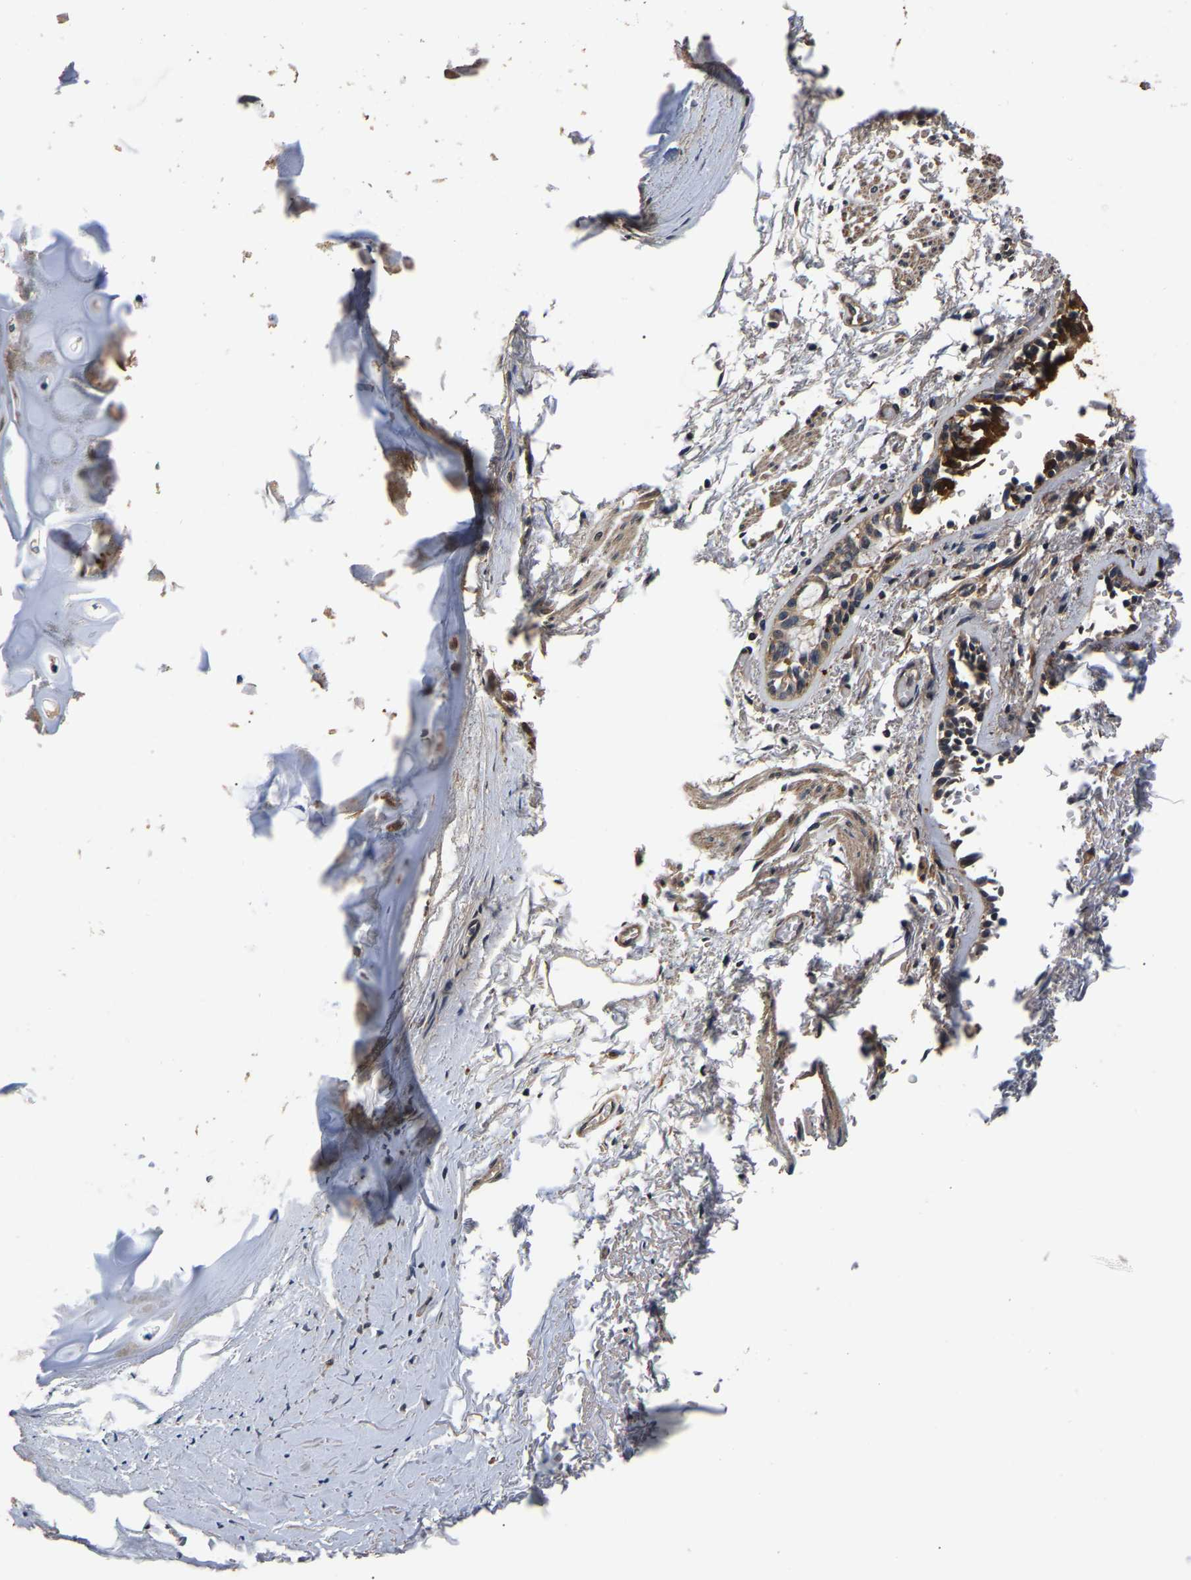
{"staining": {"intensity": "weak", "quantity": ">75%", "location": "cytoplasmic/membranous"}, "tissue": "adipose tissue", "cell_type": "Adipocytes", "image_type": "normal", "snomed": [{"axis": "morphology", "description": "Normal tissue, NOS"}, {"axis": "topography", "description": "Cartilage tissue"}, {"axis": "topography", "description": "Lung"}], "caption": "Brown immunohistochemical staining in benign adipose tissue displays weak cytoplasmic/membranous expression in approximately >75% of adipocytes. (DAB (3,3'-diaminobenzidine) = brown stain, brightfield microscopy at high magnification).", "gene": "RUVBL1", "patient": {"sex": "female", "age": 77}}